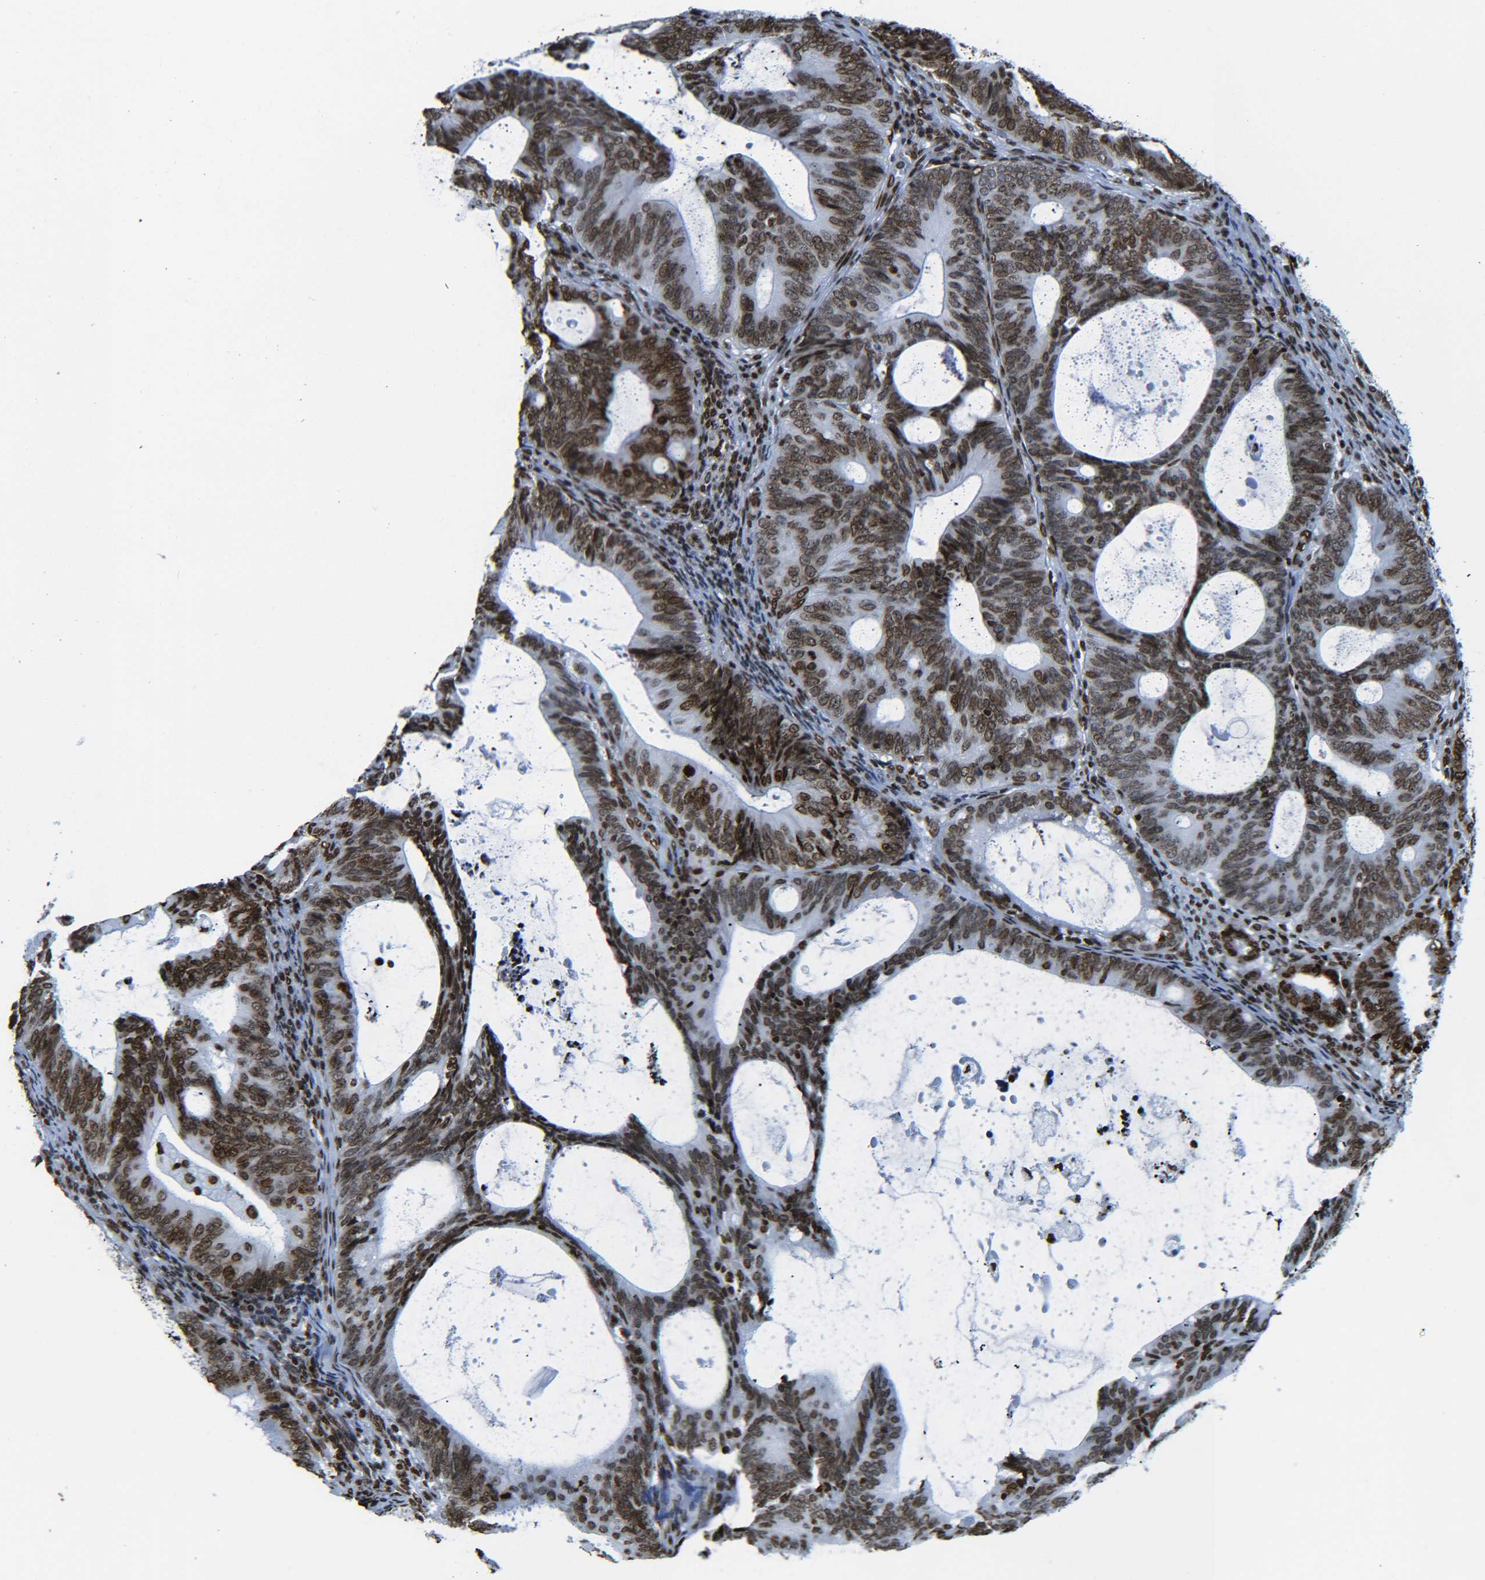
{"staining": {"intensity": "strong", "quantity": ">75%", "location": "nuclear"}, "tissue": "endometrial cancer", "cell_type": "Tumor cells", "image_type": "cancer", "snomed": [{"axis": "morphology", "description": "Adenocarcinoma, NOS"}, {"axis": "topography", "description": "Uterus"}], "caption": "Endometrial adenocarcinoma stained for a protein demonstrates strong nuclear positivity in tumor cells.", "gene": "H2AX", "patient": {"sex": "female", "age": 83}}